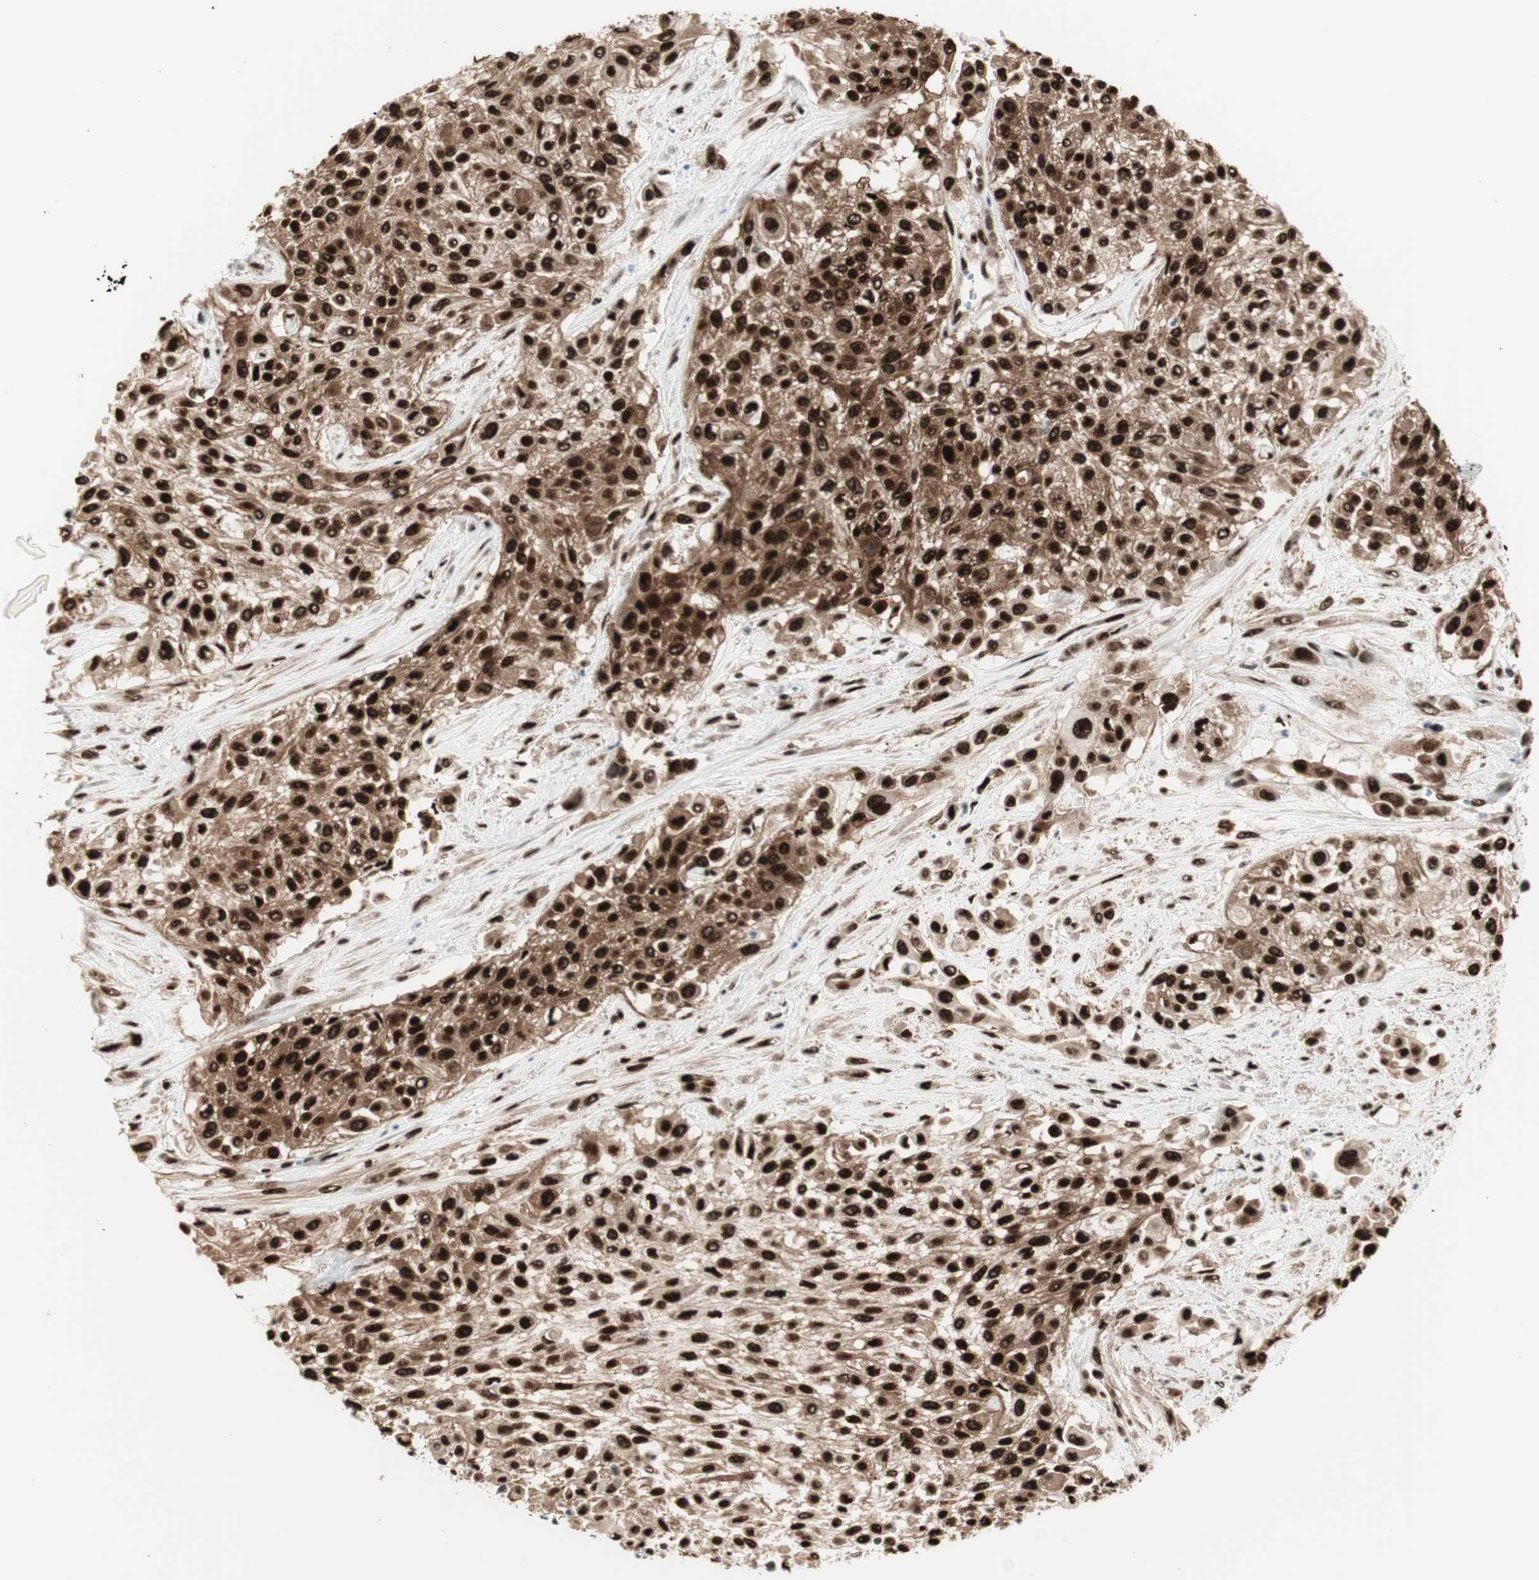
{"staining": {"intensity": "strong", "quantity": ">75%", "location": "cytoplasmic/membranous,nuclear"}, "tissue": "urothelial cancer", "cell_type": "Tumor cells", "image_type": "cancer", "snomed": [{"axis": "morphology", "description": "Urothelial carcinoma, High grade"}, {"axis": "topography", "description": "Urinary bladder"}], "caption": "Approximately >75% of tumor cells in urothelial carcinoma (high-grade) exhibit strong cytoplasmic/membranous and nuclear protein expression as visualized by brown immunohistochemical staining.", "gene": "HEXIM1", "patient": {"sex": "male", "age": 57}}